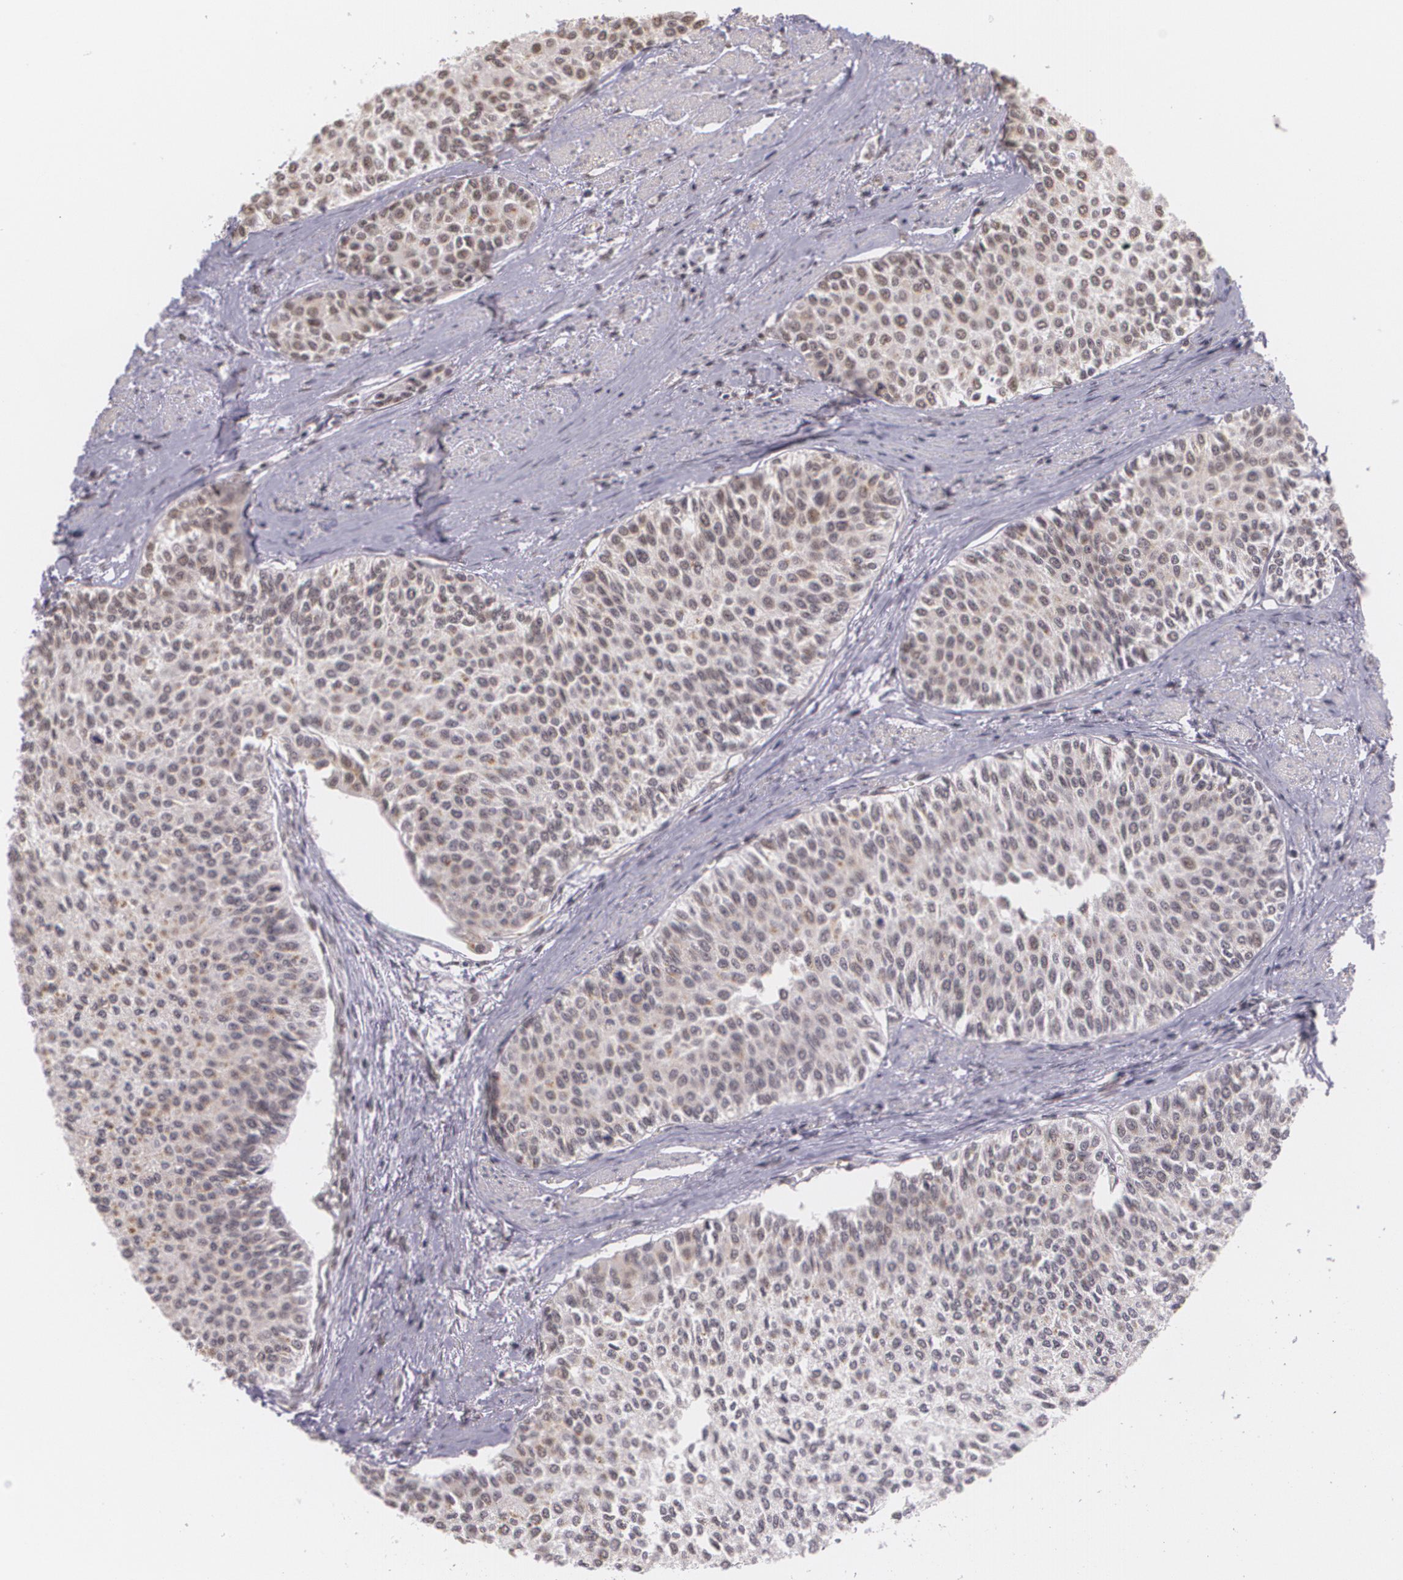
{"staining": {"intensity": "weak", "quantity": "25%-75%", "location": "nuclear"}, "tissue": "urothelial cancer", "cell_type": "Tumor cells", "image_type": "cancer", "snomed": [{"axis": "morphology", "description": "Urothelial carcinoma, Low grade"}, {"axis": "topography", "description": "Urinary bladder"}], "caption": "High-magnification brightfield microscopy of urothelial cancer stained with DAB (3,3'-diaminobenzidine) (brown) and counterstained with hematoxylin (blue). tumor cells exhibit weak nuclear positivity is seen in approximately25%-75% of cells.", "gene": "ALX1", "patient": {"sex": "female", "age": 73}}